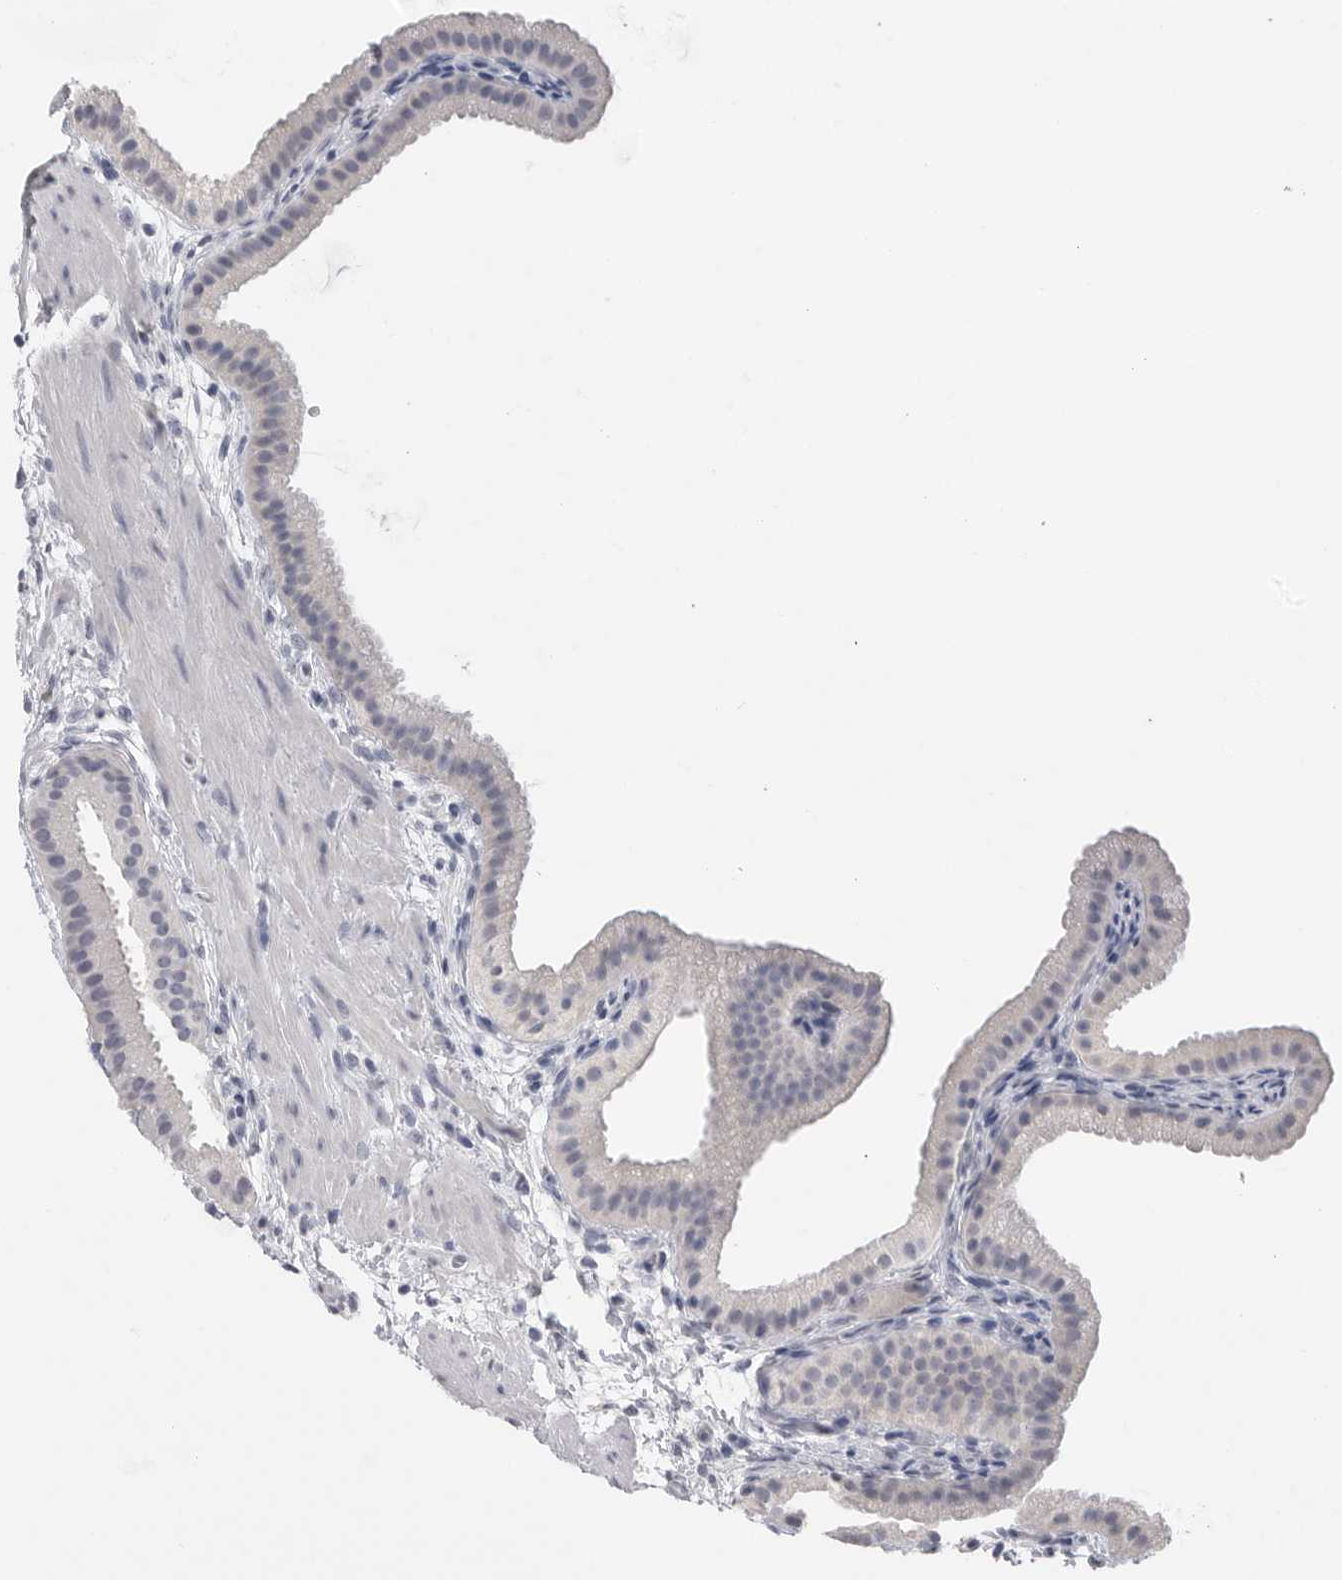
{"staining": {"intensity": "negative", "quantity": "none", "location": "none"}, "tissue": "gallbladder", "cell_type": "Glandular cells", "image_type": "normal", "snomed": [{"axis": "morphology", "description": "Normal tissue, NOS"}, {"axis": "topography", "description": "Gallbladder"}], "caption": "DAB immunohistochemical staining of unremarkable human gallbladder reveals no significant staining in glandular cells. Brightfield microscopy of immunohistochemistry (IHC) stained with DAB (3,3'-diaminobenzidine) (brown) and hematoxylin (blue), captured at high magnification.", "gene": "FABP6", "patient": {"sex": "female", "age": 64}}